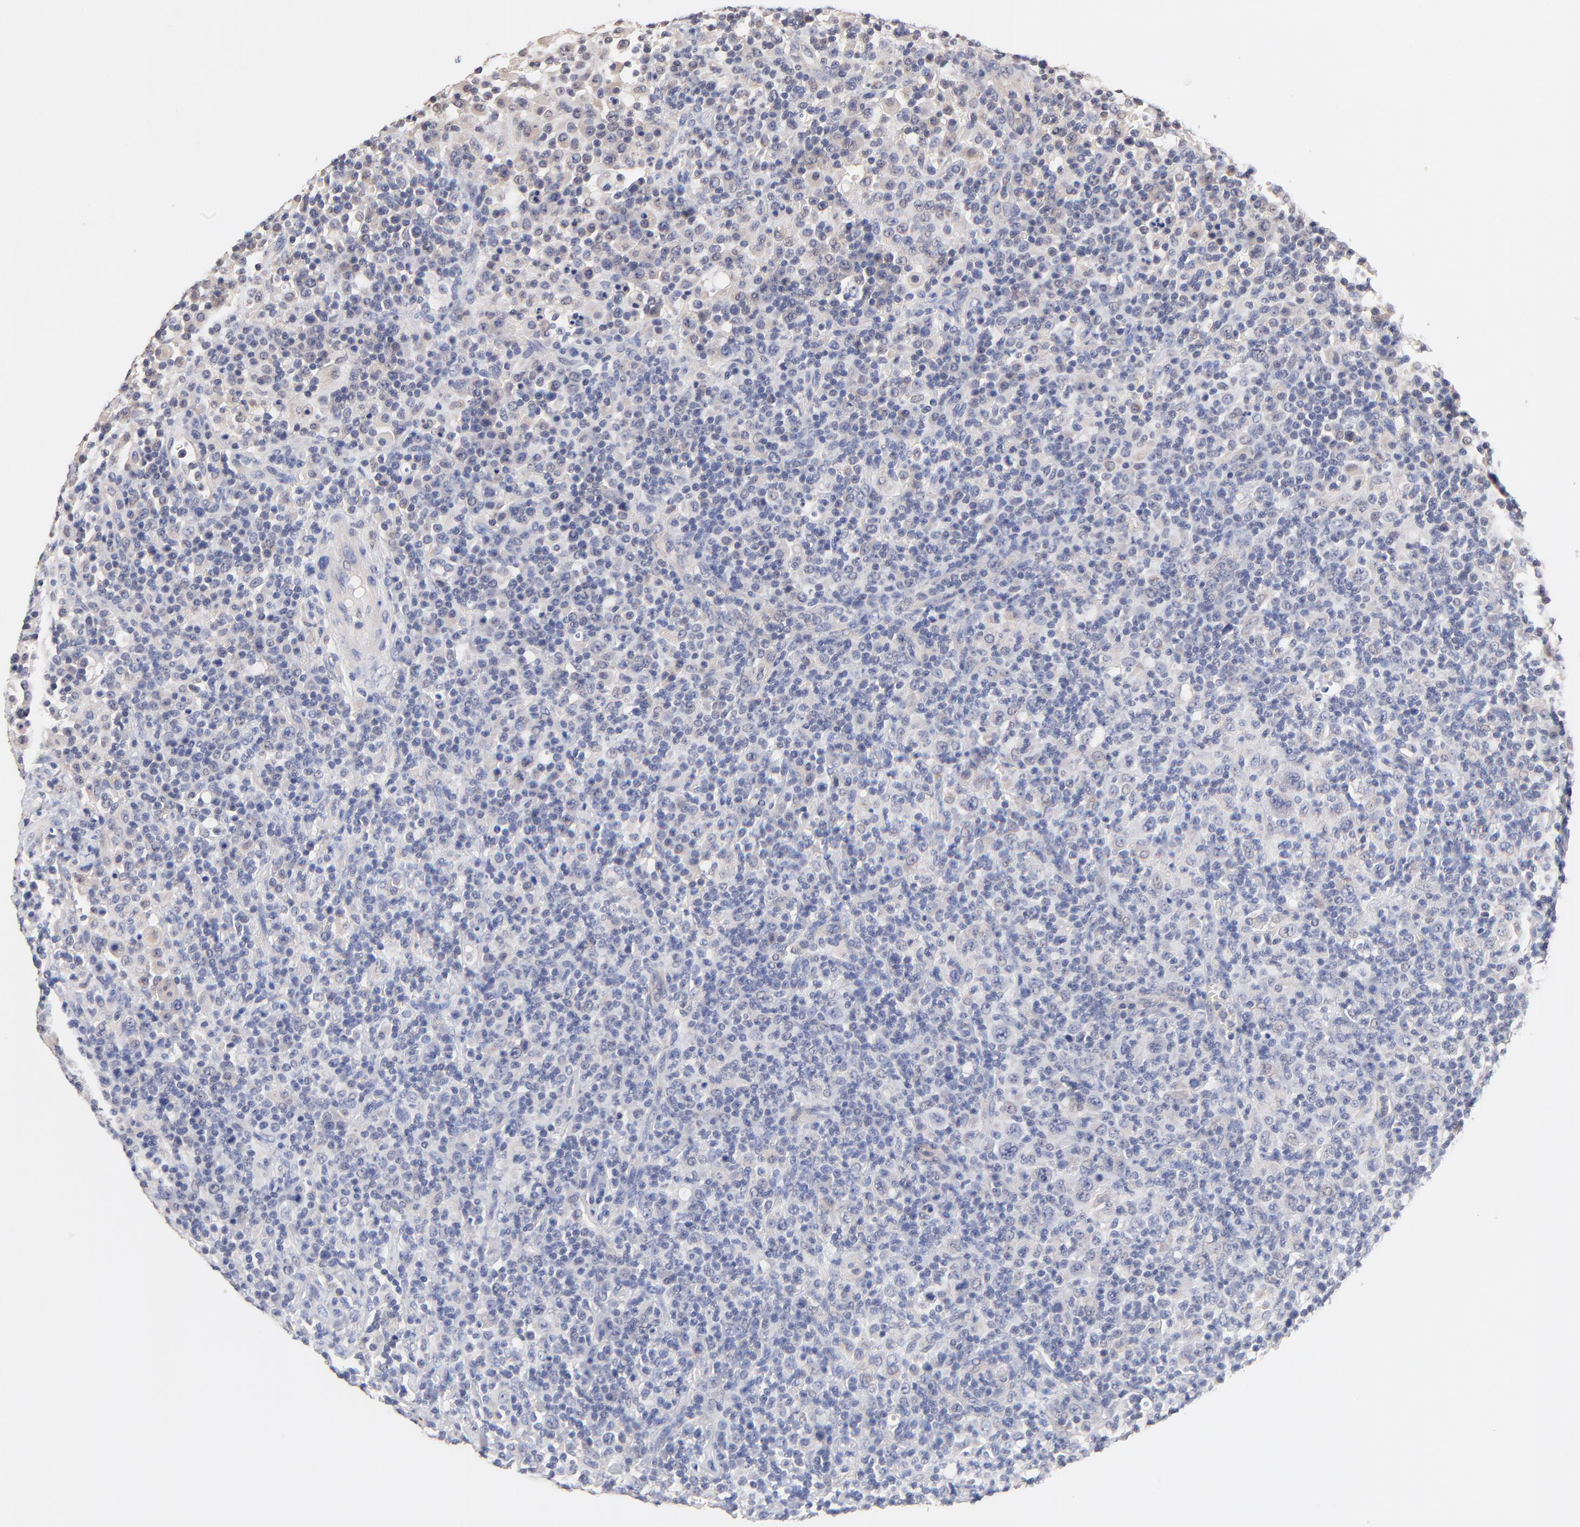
{"staining": {"intensity": "negative", "quantity": "none", "location": "none"}, "tissue": "lymphoma", "cell_type": "Tumor cells", "image_type": "cancer", "snomed": [{"axis": "morphology", "description": "Hodgkin's disease, NOS"}, {"axis": "topography", "description": "Lymph node"}], "caption": "This is an immunohistochemistry photomicrograph of human lymphoma. There is no expression in tumor cells.", "gene": "RIBC2", "patient": {"sex": "male", "age": 65}}